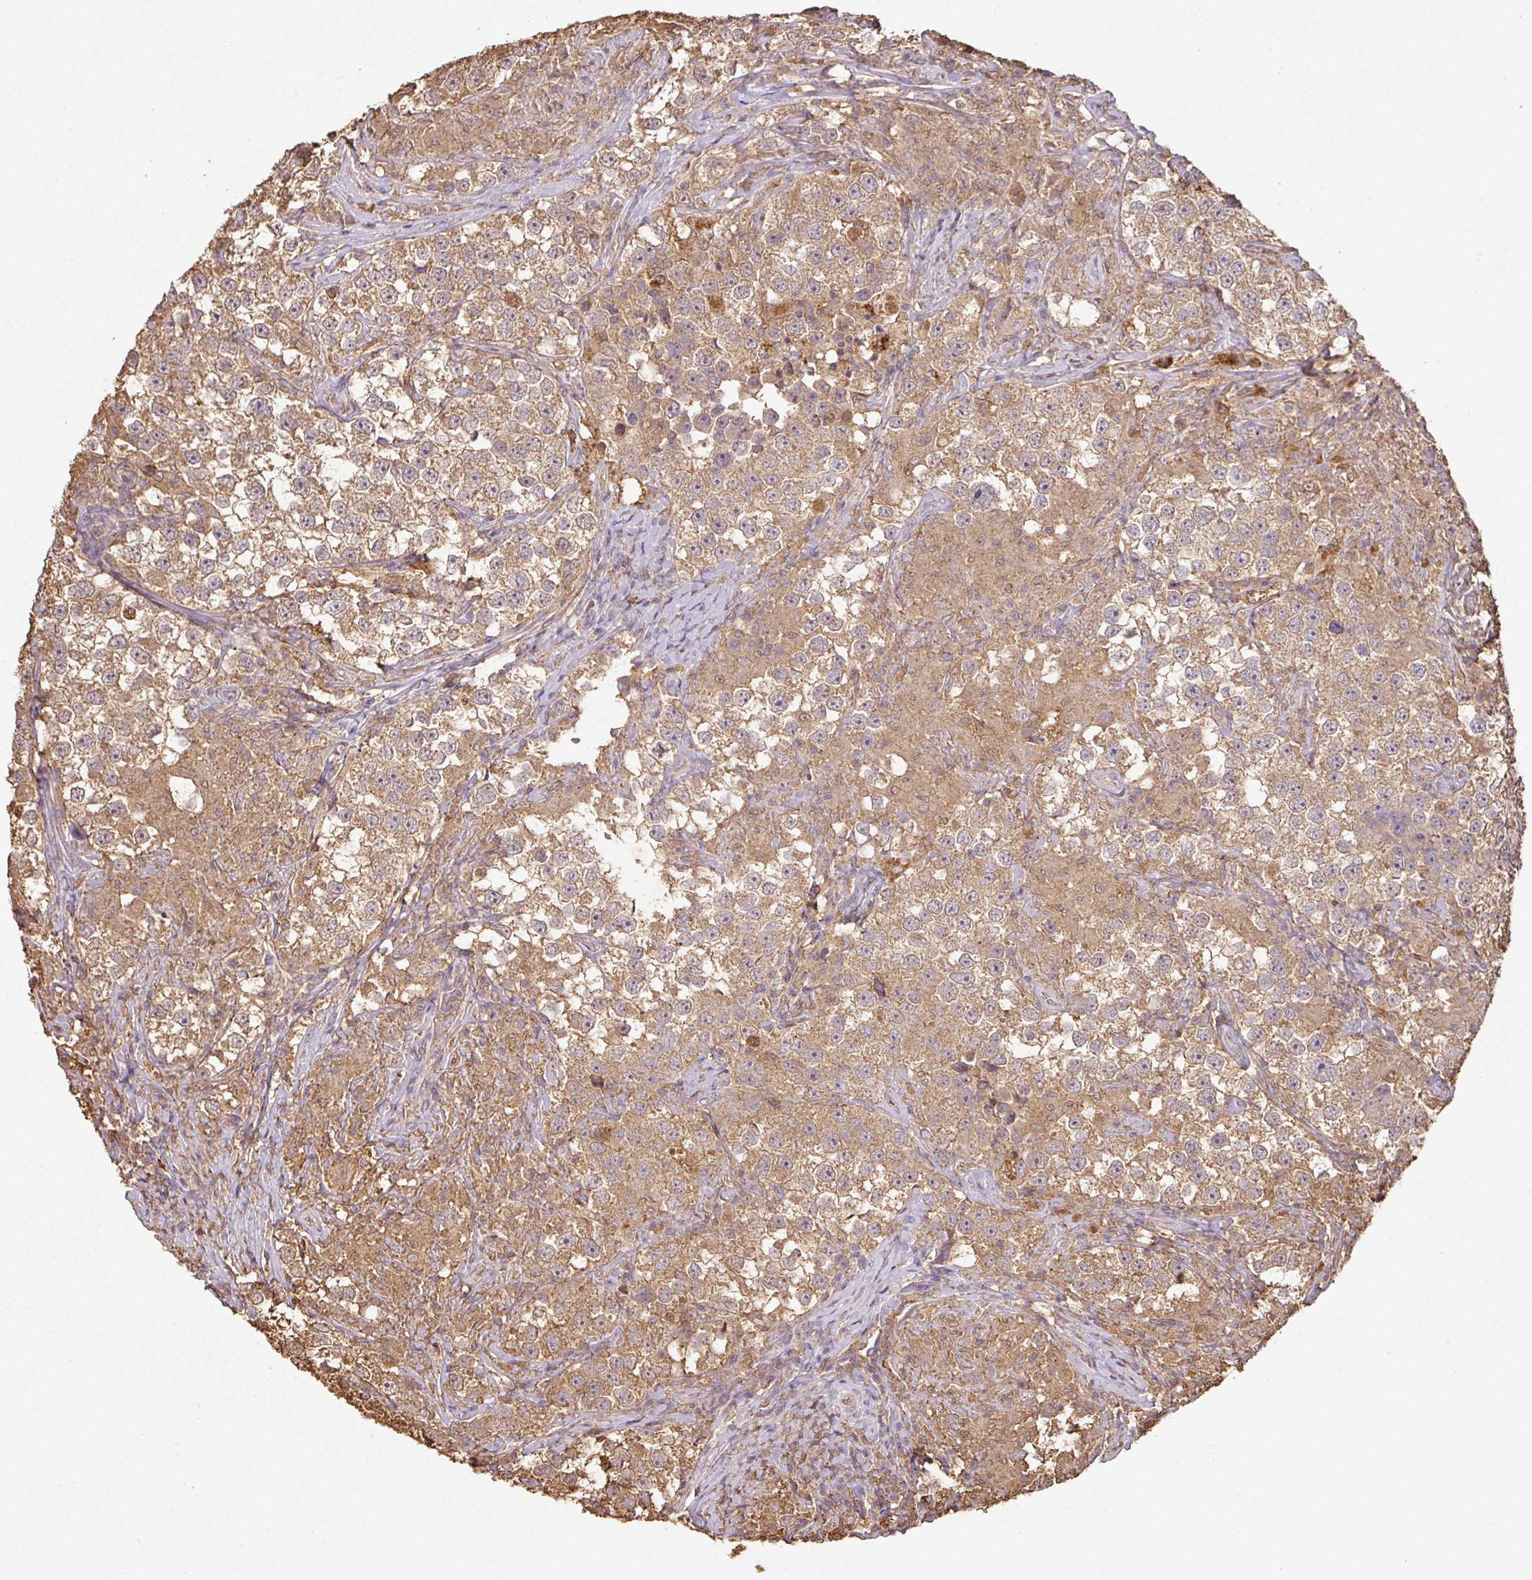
{"staining": {"intensity": "moderate", "quantity": ">75%", "location": "cytoplasmic/membranous"}, "tissue": "testis cancer", "cell_type": "Tumor cells", "image_type": "cancer", "snomed": [{"axis": "morphology", "description": "Seminoma, NOS"}, {"axis": "topography", "description": "Testis"}], "caption": "Testis cancer (seminoma) was stained to show a protein in brown. There is medium levels of moderate cytoplasmic/membranous staining in about >75% of tumor cells.", "gene": "ATAT1", "patient": {"sex": "male", "age": 46}}